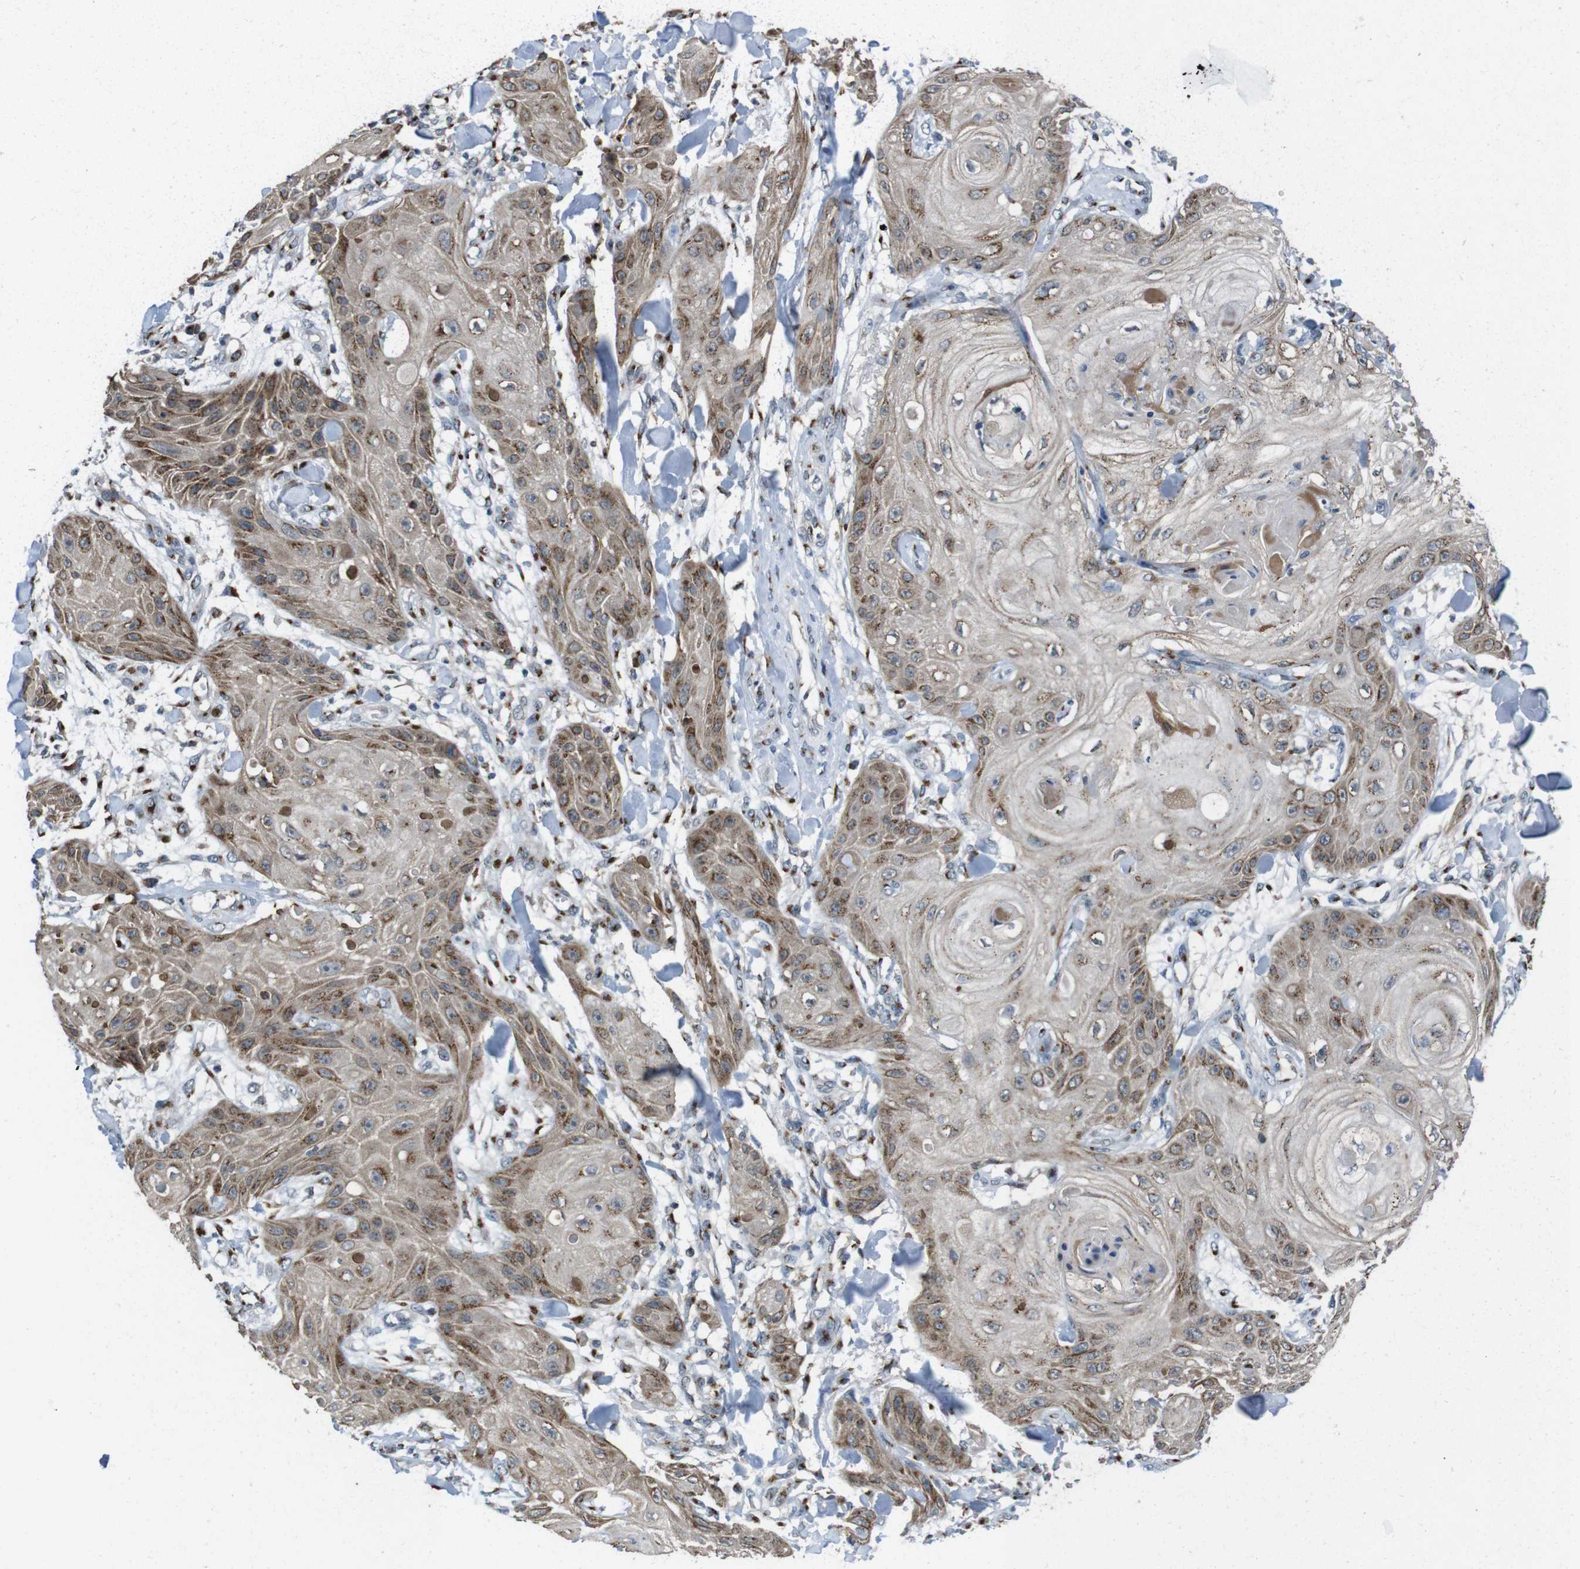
{"staining": {"intensity": "moderate", "quantity": ">75%", "location": "cytoplasmic/membranous"}, "tissue": "skin cancer", "cell_type": "Tumor cells", "image_type": "cancer", "snomed": [{"axis": "morphology", "description": "Squamous cell carcinoma, NOS"}, {"axis": "topography", "description": "Skin"}], "caption": "This image displays squamous cell carcinoma (skin) stained with immunohistochemistry to label a protein in brown. The cytoplasmic/membranous of tumor cells show moderate positivity for the protein. Nuclei are counter-stained blue.", "gene": "ZFPL1", "patient": {"sex": "male", "age": 74}}